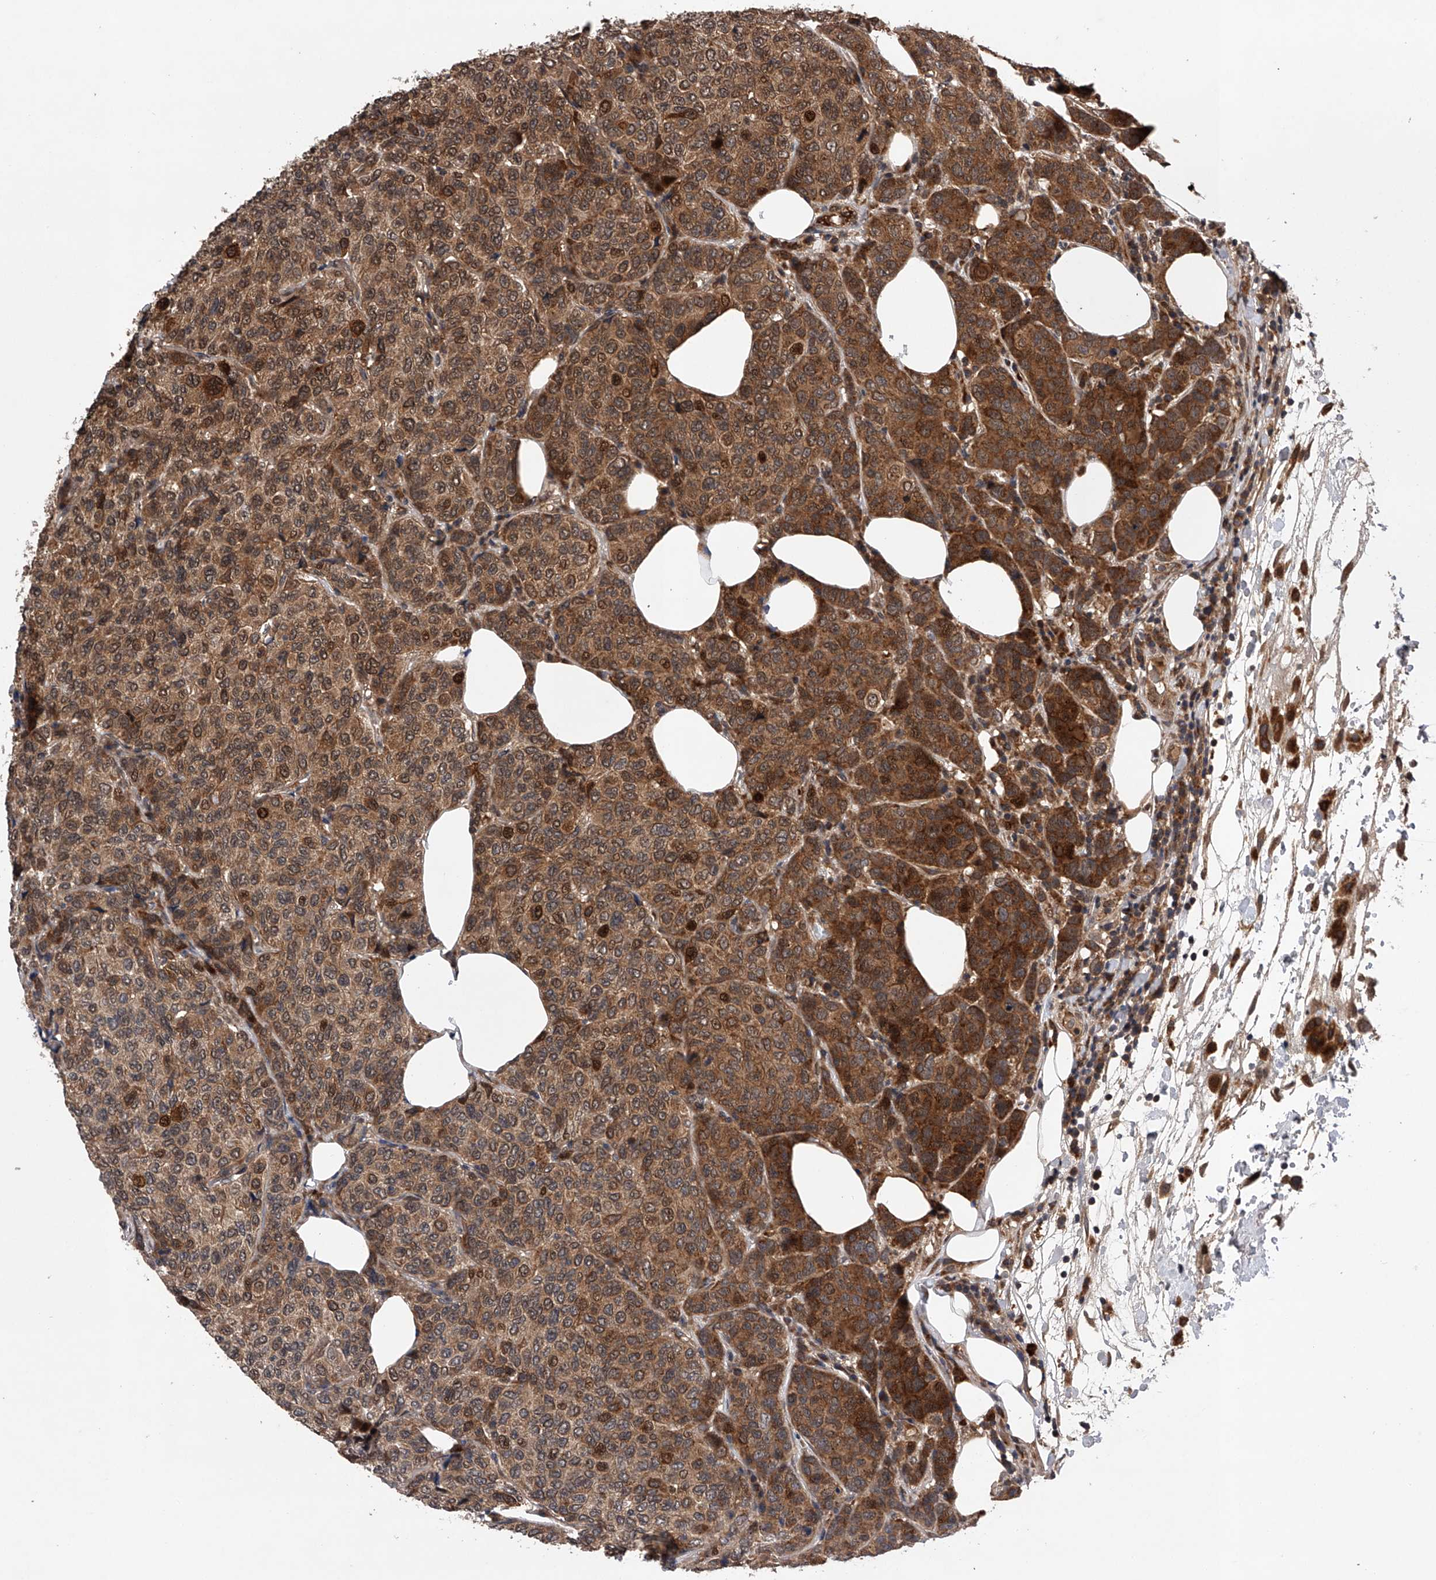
{"staining": {"intensity": "strong", "quantity": ">75%", "location": "cytoplasmic/membranous,nuclear"}, "tissue": "breast cancer", "cell_type": "Tumor cells", "image_type": "cancer", "snomed": [{"axis": "morphology", "description": "Duct carcinoma"}, {"axis": "topography", "description": "Breast"}], "caption": "Immunohistochemistry (IHC) of breast cancer (invasive ductal carcinoma) demonstrates high levels of strong cytoplasmic/membranous and nuclear expression in about >75% of tumor cells.", "gene": "MAP3K11", "patient": {"sex": "female", "age": 55}}